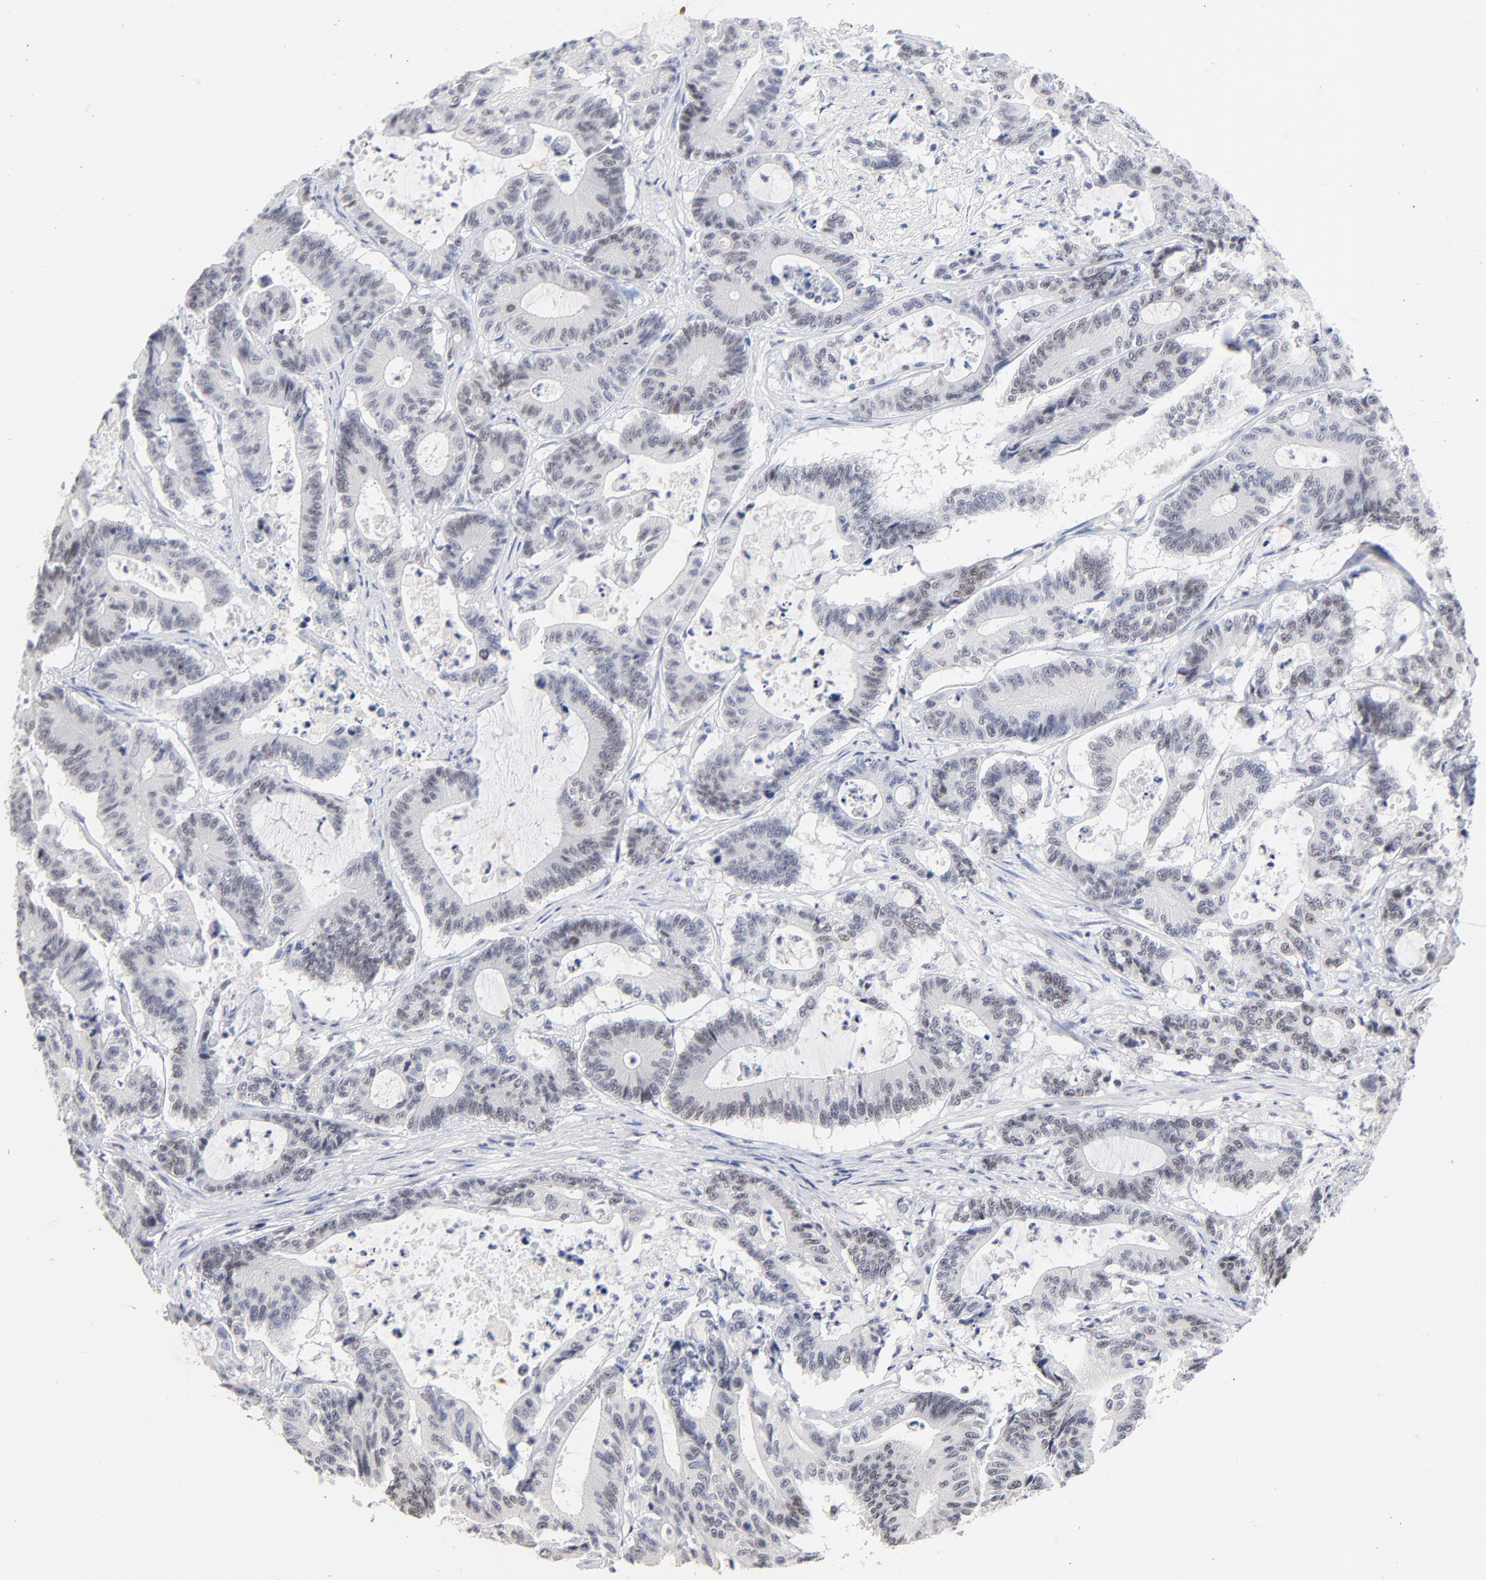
{"staining": {"intensity": "weak", "quantity": "25%-75%", "location": "nuclear"}, "tissue": "colorectal cancer", "cell_type": "Tumor cells", "image_type": "cancer", "snomed": [{"axis": "morphology", "description": "Adenocarcinoma, NOS"}, {"axis": "topography", "description": "Colon"}], "caption": "Tumor cells reveal low levels of weak nuclear staining in about 25%-75% of cells in human adenocarcinoma (colorectal).", "gene": "ORC2", "patient": {"sex": "female", "age": 84}}